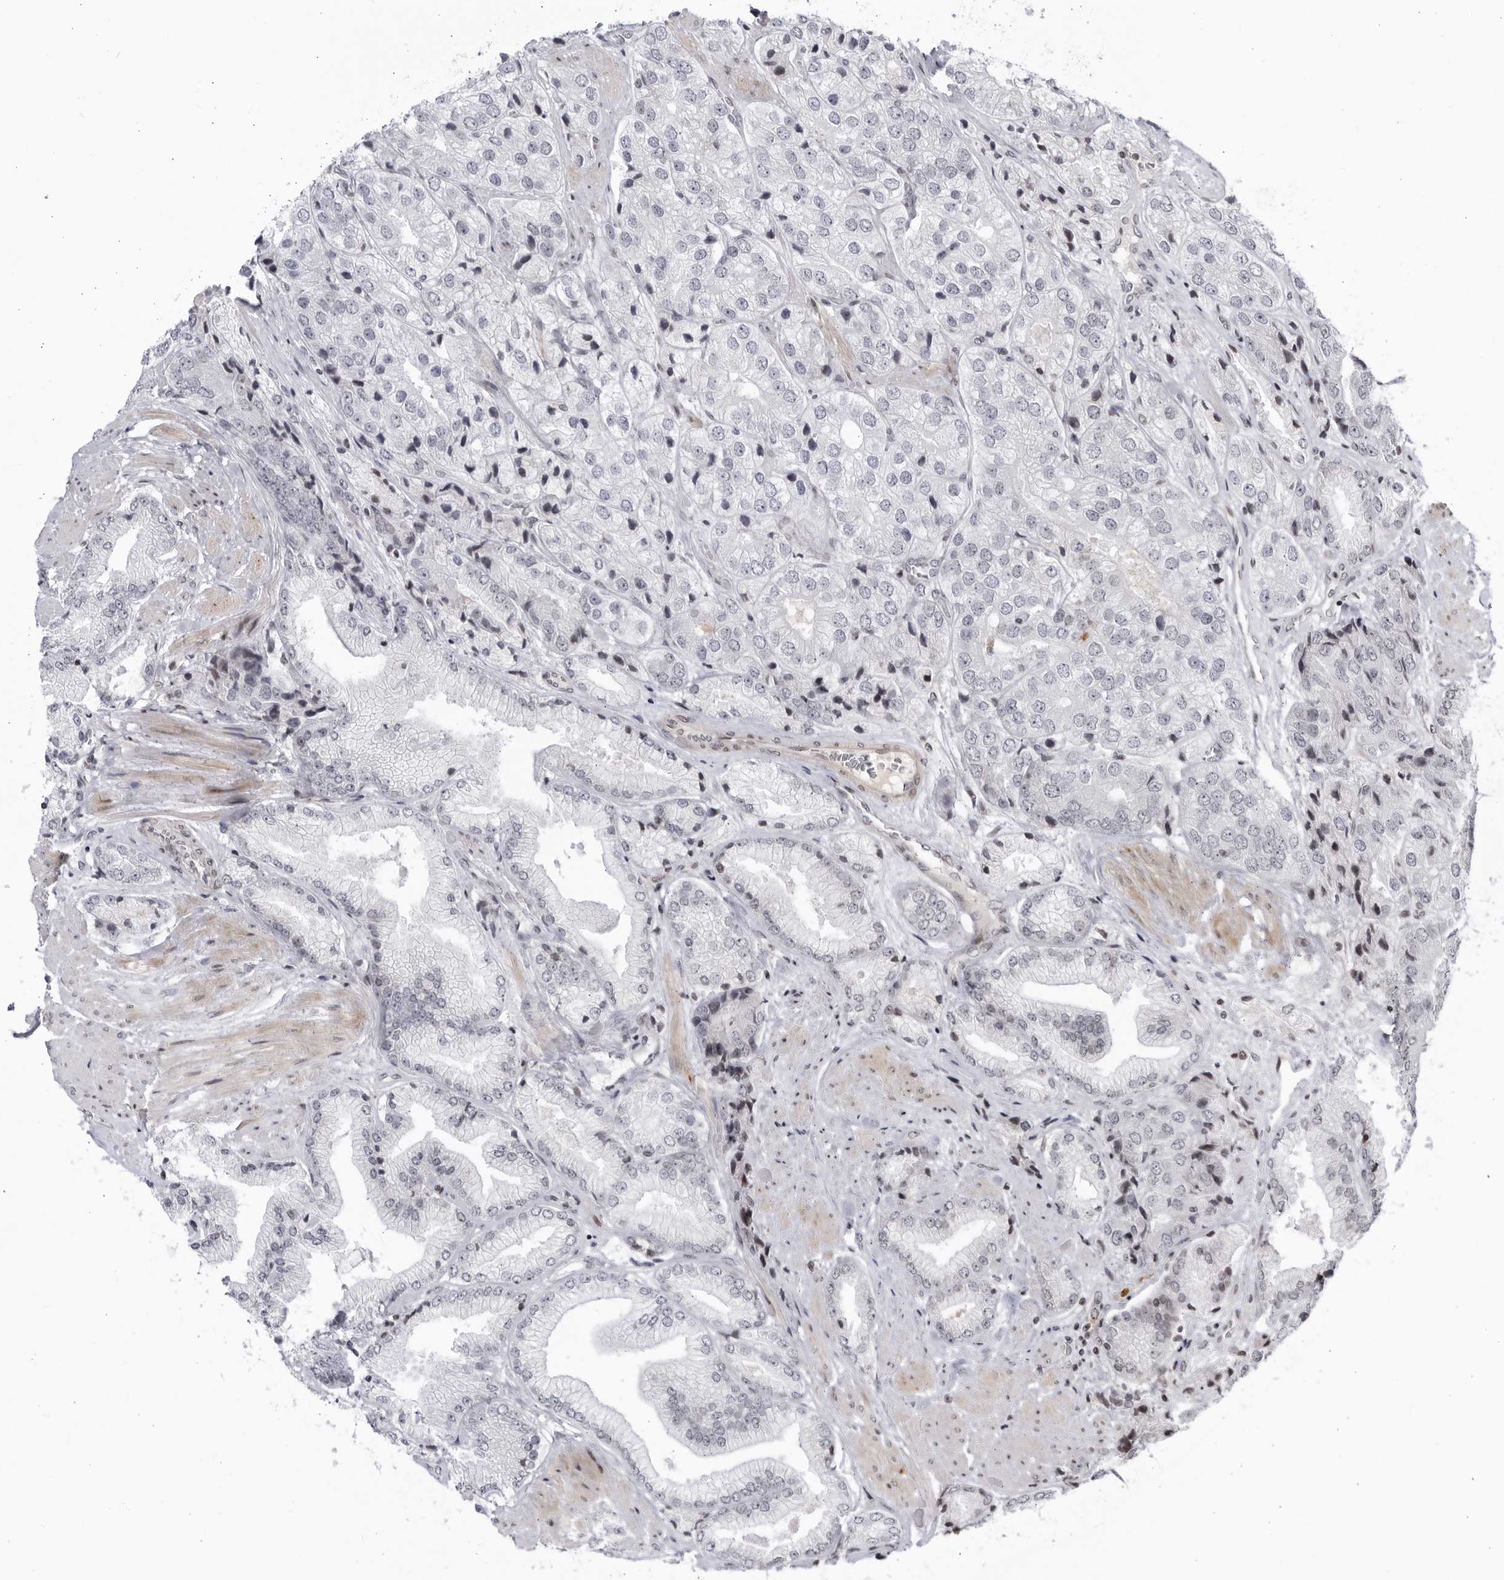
{"staining": {"intensity": "negative", "quantity": "none", "location": "none"}, "tissue": "prostate cancer", "cell_type": "Tumor cells", "image_type": "cancer", "snomed": [{"axis": "morphology", "description": "Adenocarcinoma, High grade"}, {"axis": "topography", "description": "Prostate"}], "caption": "Immunohistochemistry (IHC) micrograph of prostate cancer stained for a protein (brown), which displays no expression in tumor cells.", "gene": "DTL", "patient": {"sex": "male", "age": 50}}